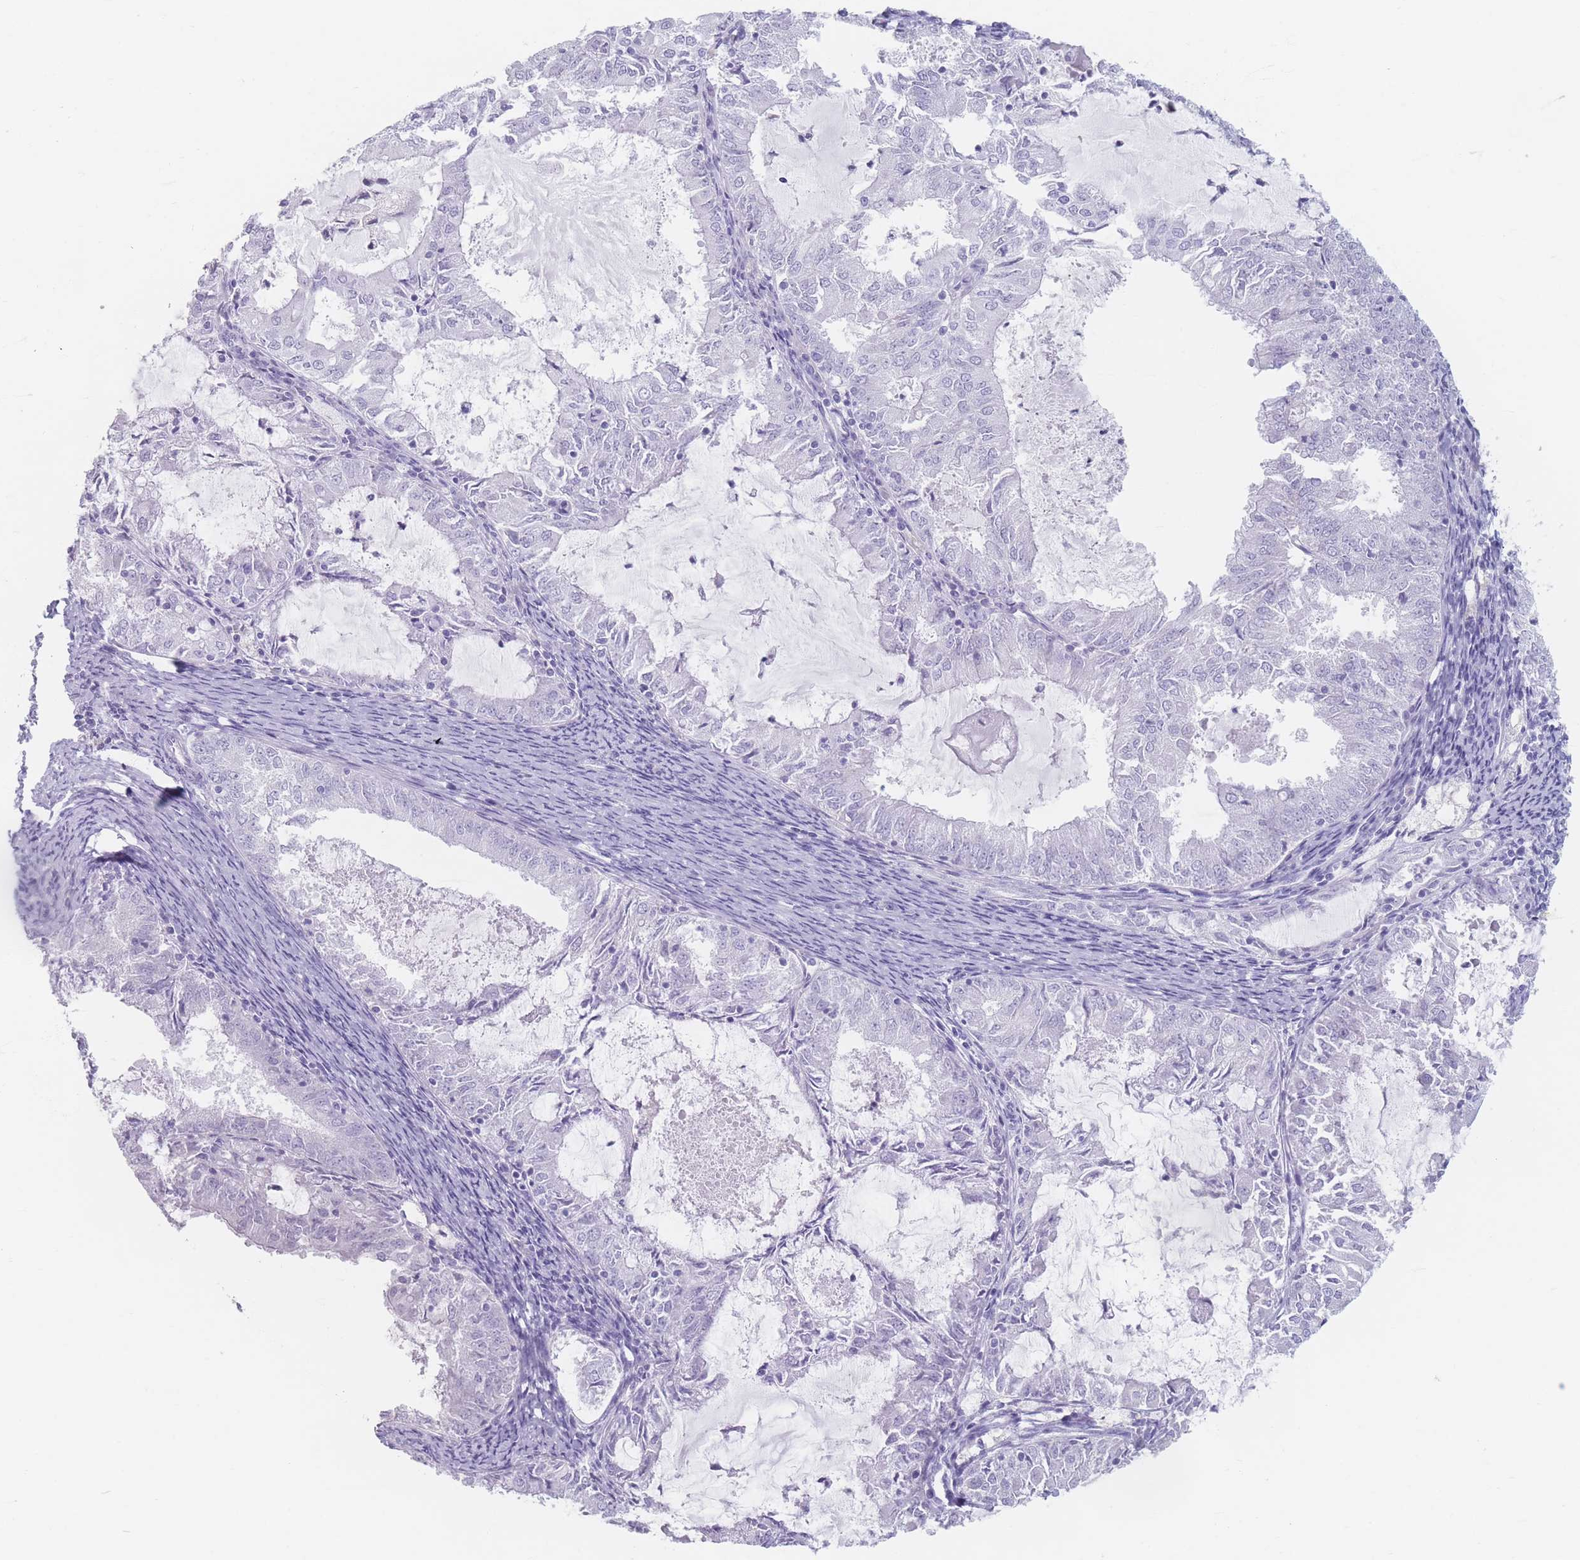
{"staining": {"intensity": "negative", "quantity": "none", "location": "none"}, "tissue": "endometrial cancer", "cell_type": "Tumor cells", "image_type": "cancer", "snomed": [{"axis": "morphology", "description": "Adenocarcinoma, NOS"}, {"axis": "topography", "description": "Endometrium"}], "caption": "Tumor cells are negative for protein expression in human endometrial cancer.", "gene": "PIGM", "patient": {"sex": "female", "age": 57}}